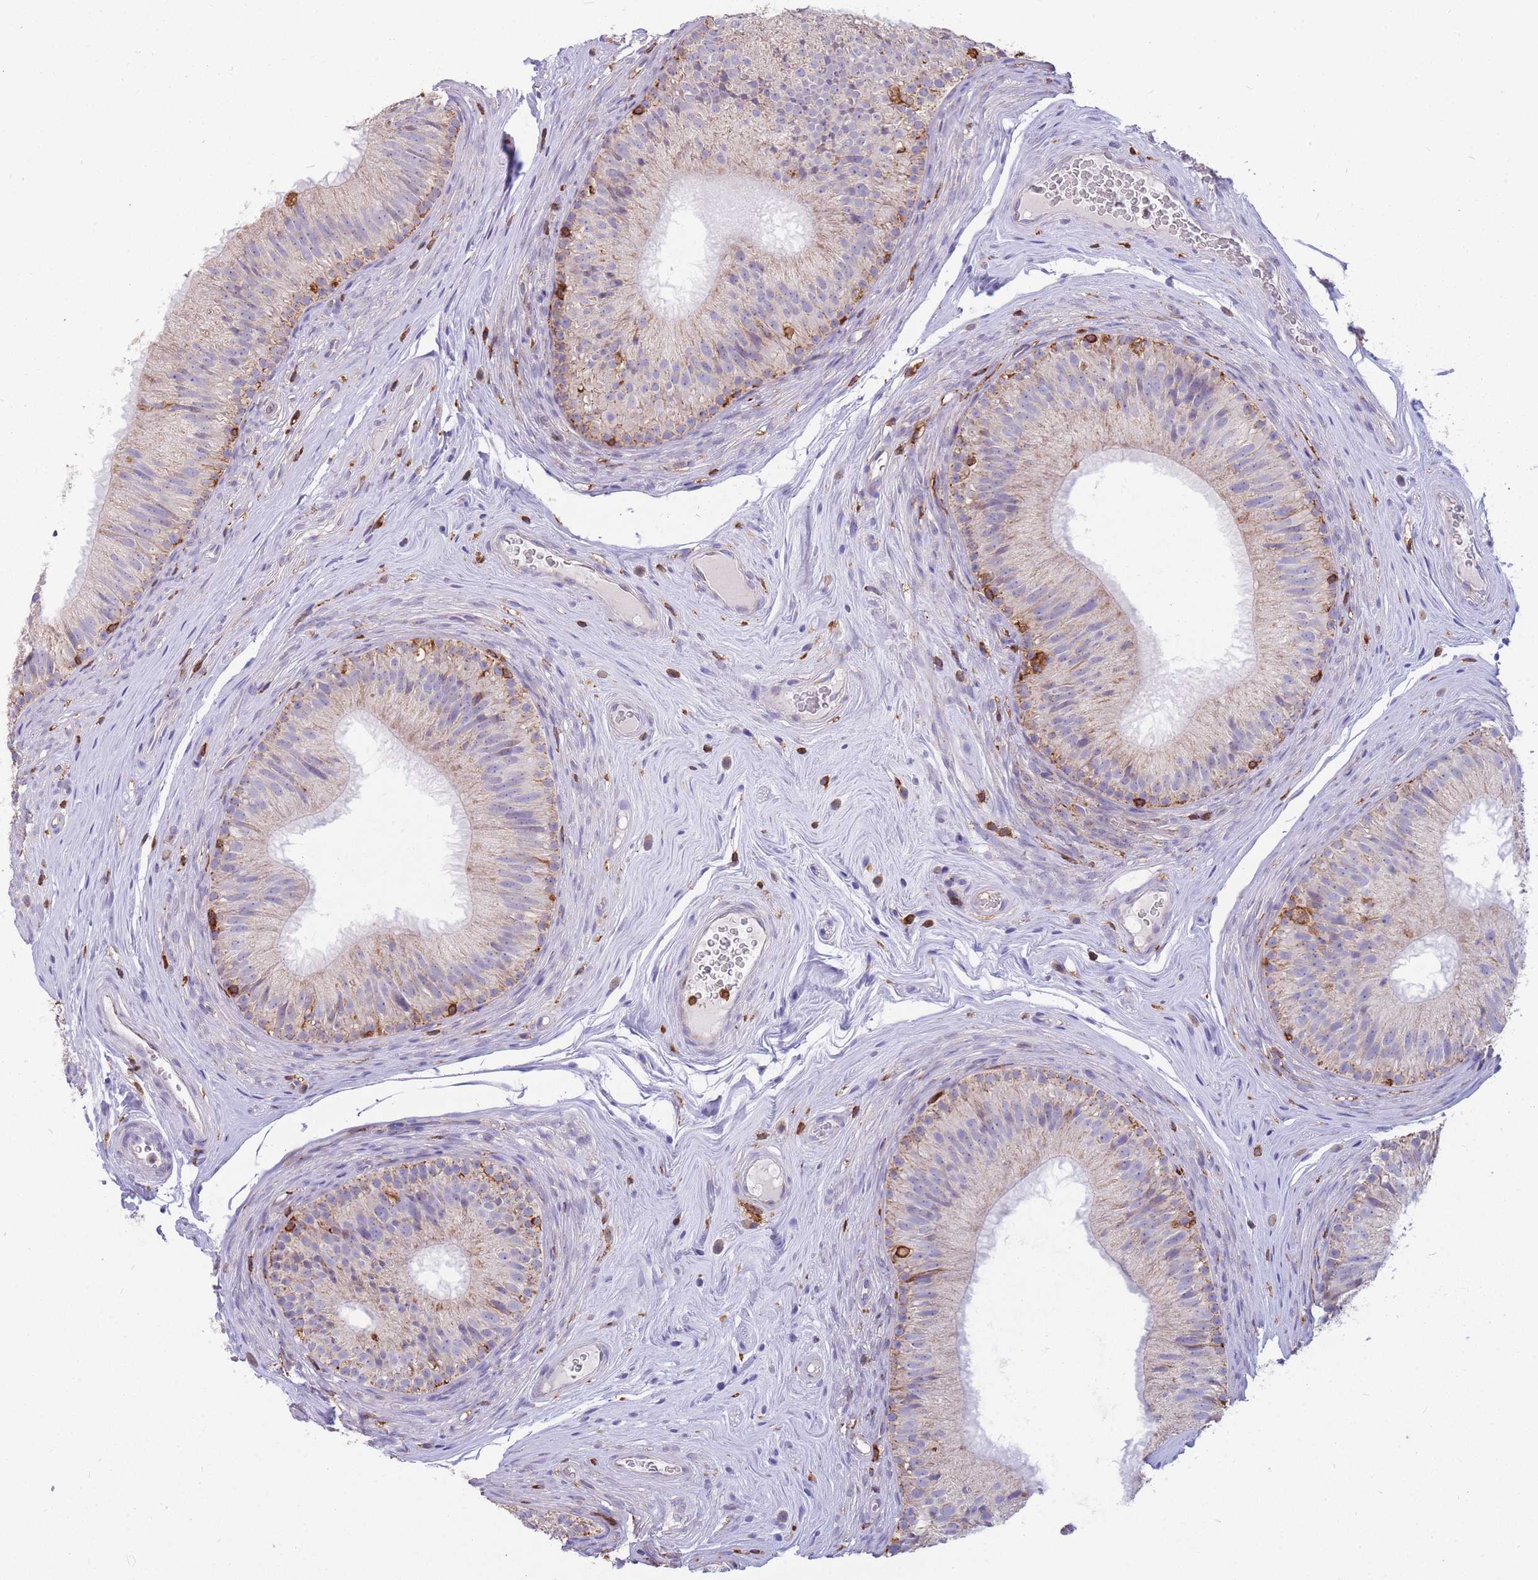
{"staining": {"intensity": "moderate", "quantity": "<25%", "location": "cytoplasmic/membranous"}, "tissue": "epididymis", "cell_type": "Glandular cells", "image_type": "normal", "snomed": [{"axis": "morphology", "description": "Normal tissue, NOS"}, {"axis": "topography", "description": "Epididymis"}], "caption": "The histopathology image reveals a brown stain indicating the presence of a protein in the cytoplasmic/membranous of glandular cells in epididymis. The protein is shown in brown color, while the nuclei are stained blue.", "gene": "MRPL54", "patient": {"sex": "male", "age": 34}}